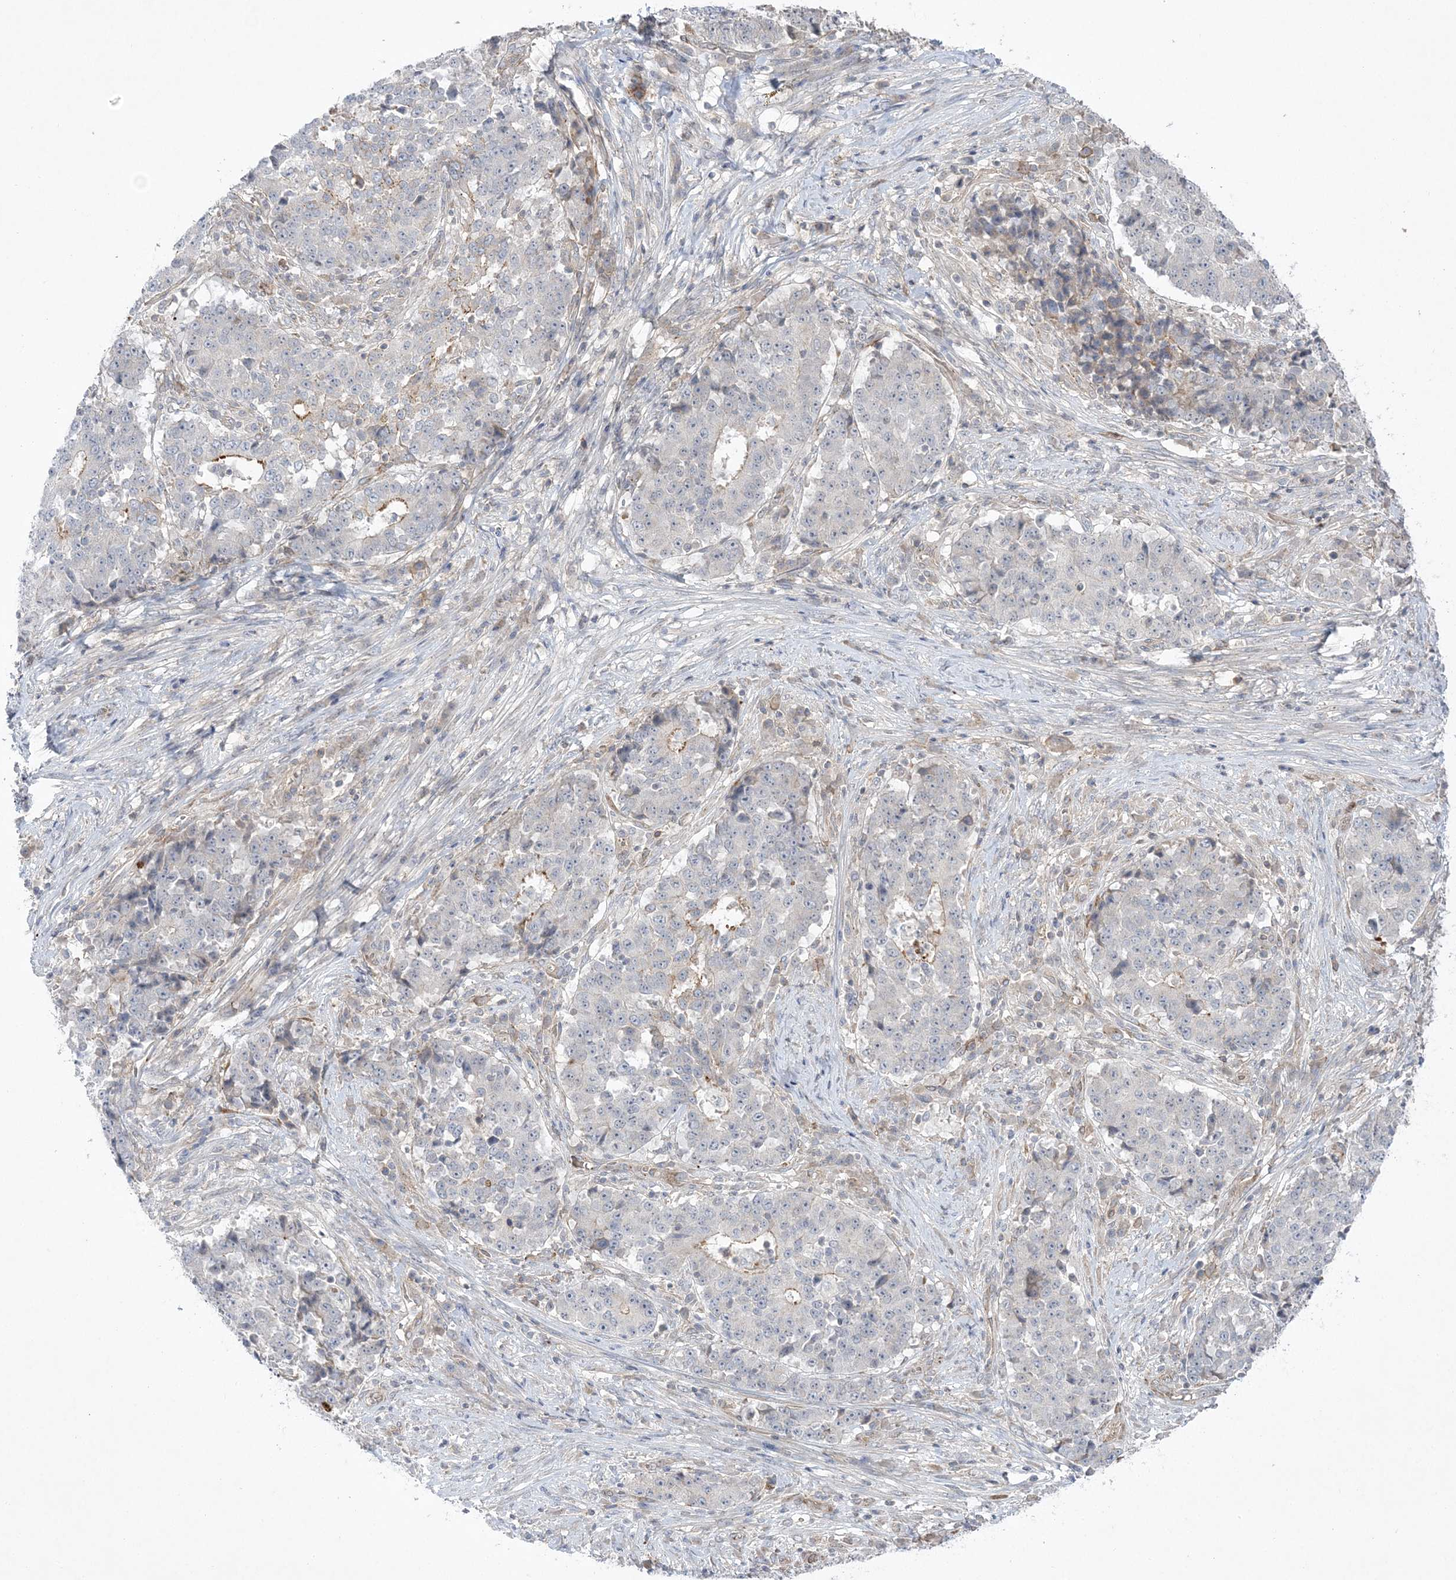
{"staining": {"intensity": "moderate", "quantity": "<25%", "location": "cytoplasmic/membranous"}, "tissue": "stomach cancer", "cell_type": "Tumor cells", "image_type": "cancer", "snomed": [{"axis": "morphology", "description": "Adenocarcinoma, NOS"}, {"axis": "topography", "description": "Stomach"}], "caption": "A micrograph of adenocarcinoma (stomach) stained for a protein displays moderate cytoplasmic/membranous brown staining in tumor cells.", "gene": "ADAMTS12", "patient": {"sex": "male", "age": 59}}